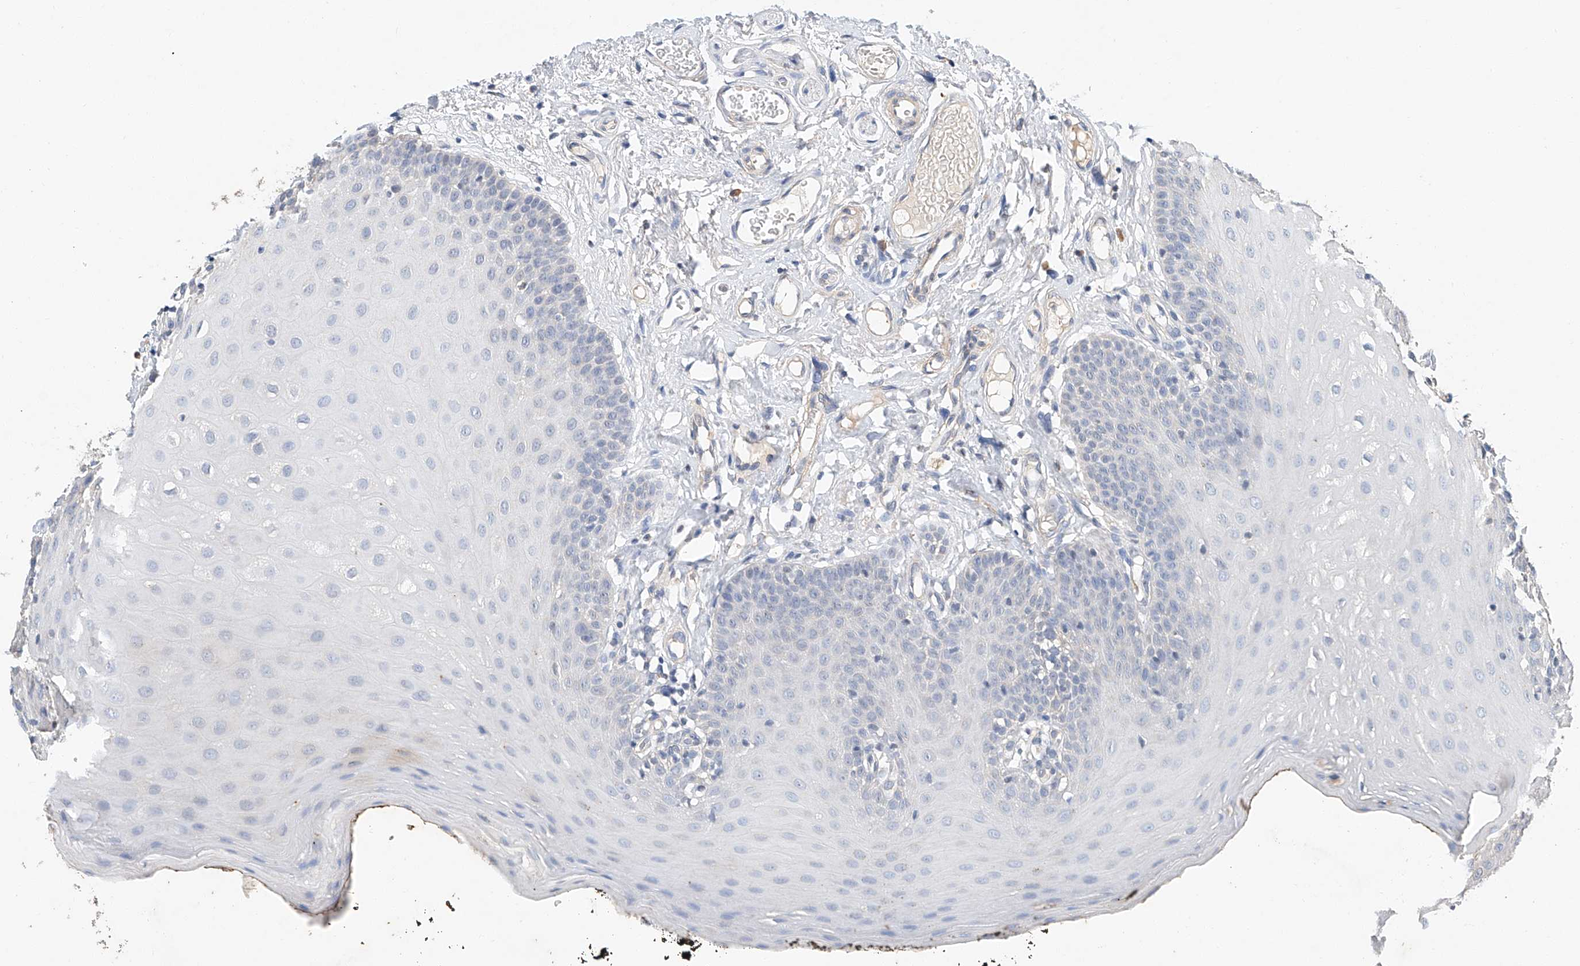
{"staining": {"intensity": "moderate", "quantity": "<25%", "location": "cytoplasmic/membranous"}, "tissue": "oral mucosa", "cell_type": "Squamous epithelial cells", "image_type": "normal", "snomed": [{"axis": "morphology", "description": "Normal tissue, NOS"}, {"axis": "topography", "description": "Oral tissue"}], "caption": "Benign oral mucosa reveals moderate cytoplasmic/membranous expression in approximately <25% of squamous epithelial cells.", "gene": "CTDP1", "patient": {"sex": "male", "age": 74}}